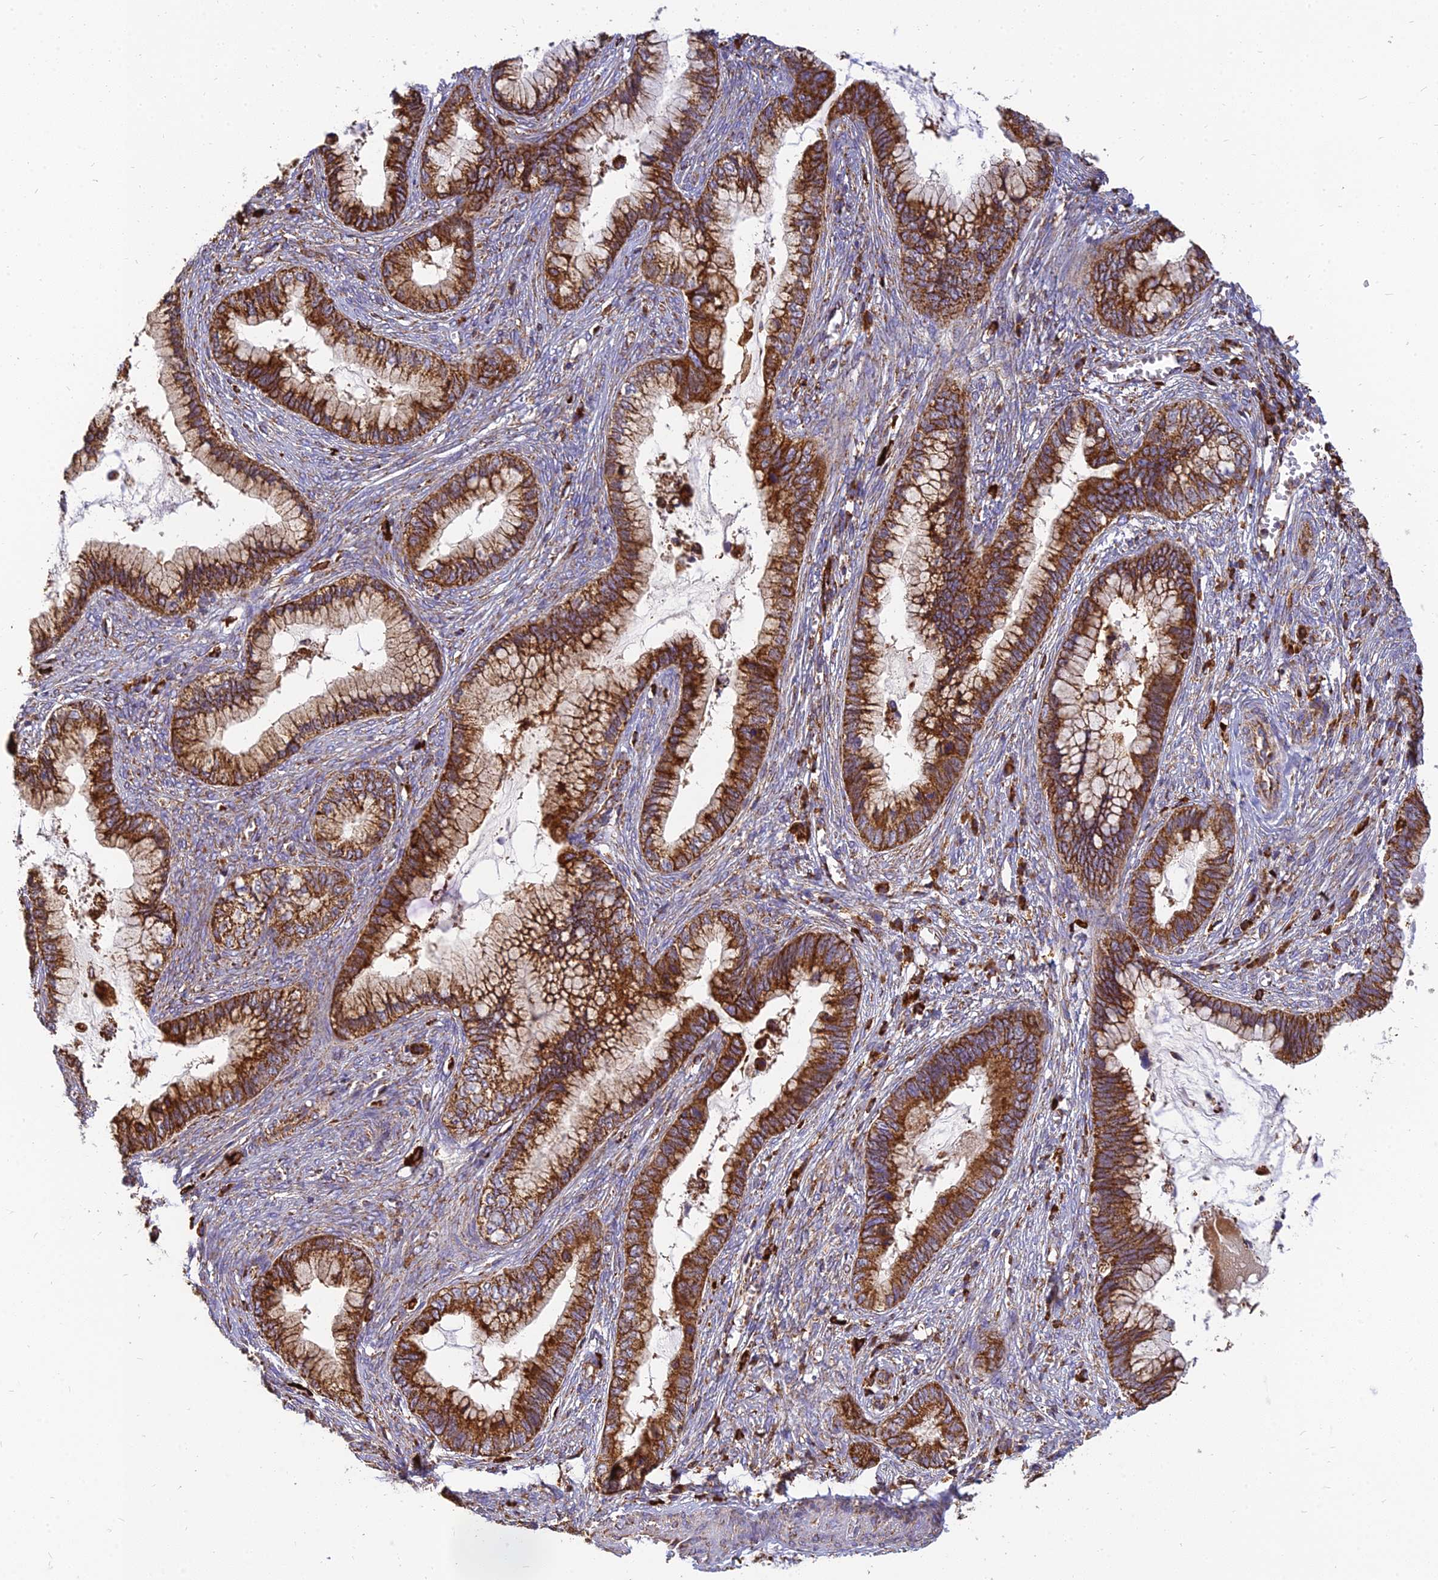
{"staining": {"intensity": "strong", "quantity": ">75%", "location": "cytoplasmic/membranous"}, "tissue": "cervical cancer", "cell_type": "Tumor cells", "image_type": "cancer", "snomed": [{"axis": "morphology", "description": "Adenocarcinoma, NOS"}, {"axis": "topography", "description": "Cervix"}], "caption": "A high amount of strong cytoplasmic/membranous staining is appreciated in approximately >75% of tumor cells in cervical adenocarcinoma tissue. (DAB (3,3'-diaminobenzidine) IHC with brightfield microscopy, high magnification).", "gene": "THUMPD2", "patient": {"sex": "female", "age": 44}}